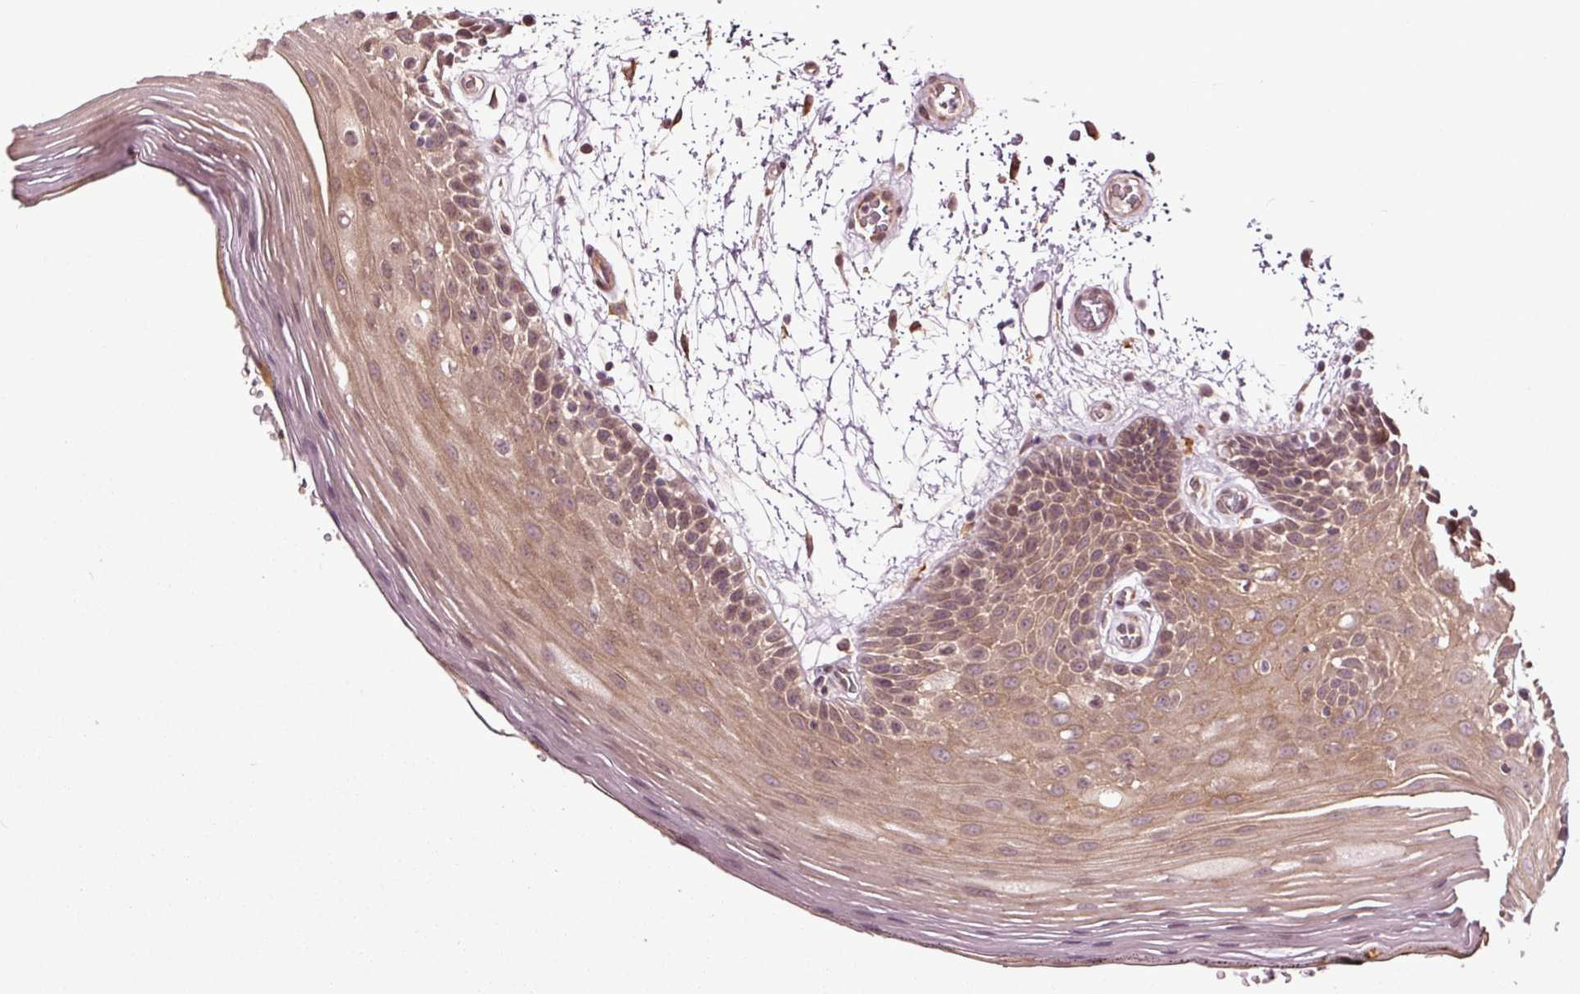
{"staining": {"intensity": "moderate", "quantity": "25%-75%", "location": "cytoplasmic/membranous"}, "tissue": "oral mucosa", "cell_type": "Squamous epithelial cells", "image_type": "normal", "snomed": [{"axis": "morphology", "description": "Normal tissue, NOS"}, {"axis": "morphology", "description": "Squamous cell carcinoma, NOS"}, {"axis": "topography", "description": "Oral tissue"}, {"axis": "topography", "description": "Head-Neck"}], "caption": "Immunohistochemical staining of benign oral mucosa exhibits moderate cytoplasmic/membranous protein staining in about 25%-75% of squamous epithelial cells.", "gene": "HAUS5", "patient": {"sex": "male", "age": 52}}